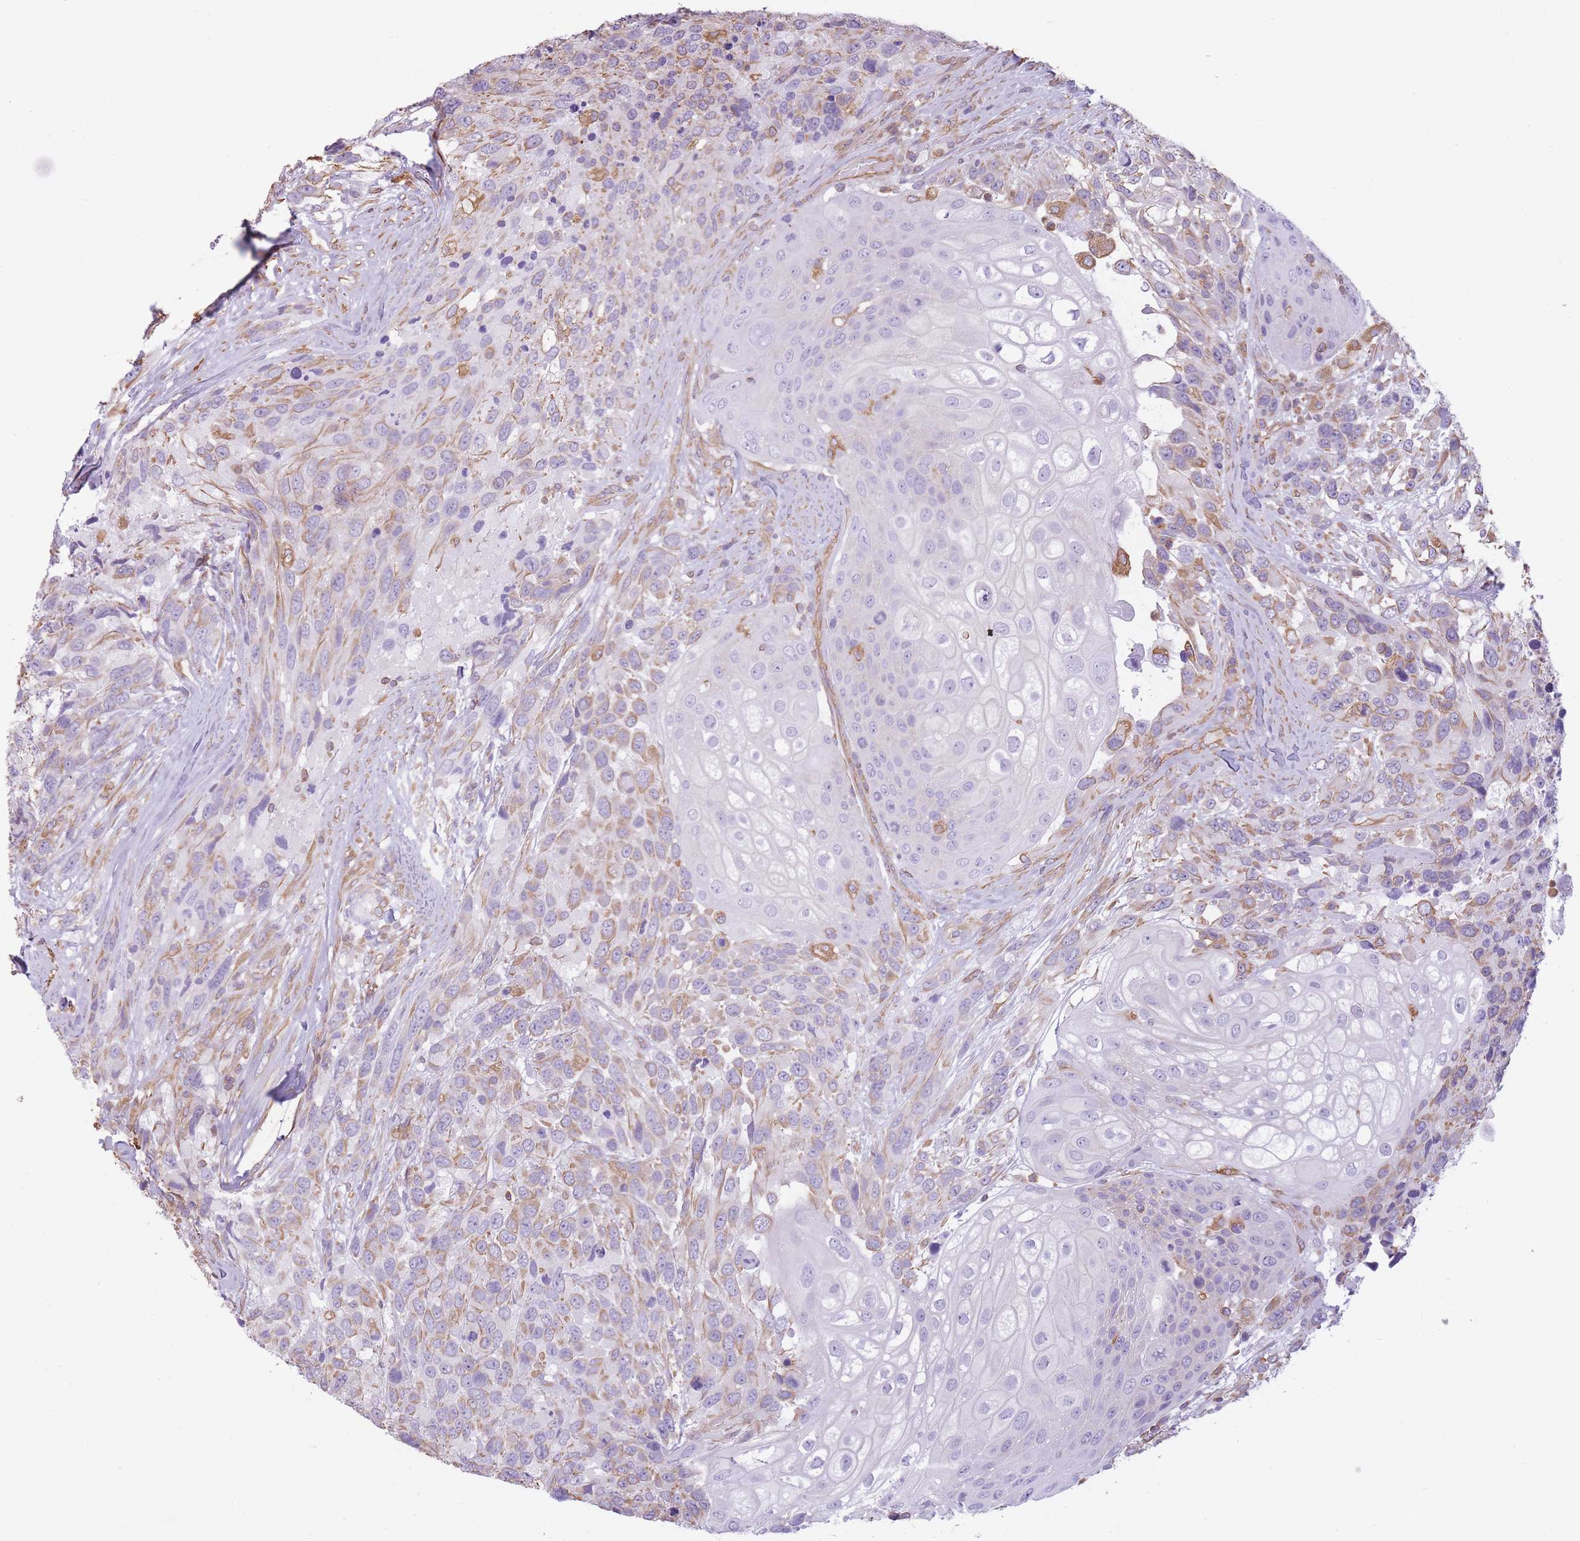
{"staining": {"intensity": "weak", "quantity": "25%-75%", "location": "cytoplasmic/membranous"}, "tissue": "urothelial cancer", "cell_type": "Tumor cells", "image_type": "cancer", "snomed": [{"axis": "morphology", "description": "Urothelial carcinoma, High grade"}, {"axis": "topography", "description": "Urinary bladder"}], "caption": "High-power microscopy captured an immunohistochemistry (IHC) photomicrograph of urothelial cancer, revealing weak cytoplasmic/membranous positivity in approximately 25%-75% of tumor cells.", "gene": "ADD1", "patient": {"sex": "female", "age": 70}}